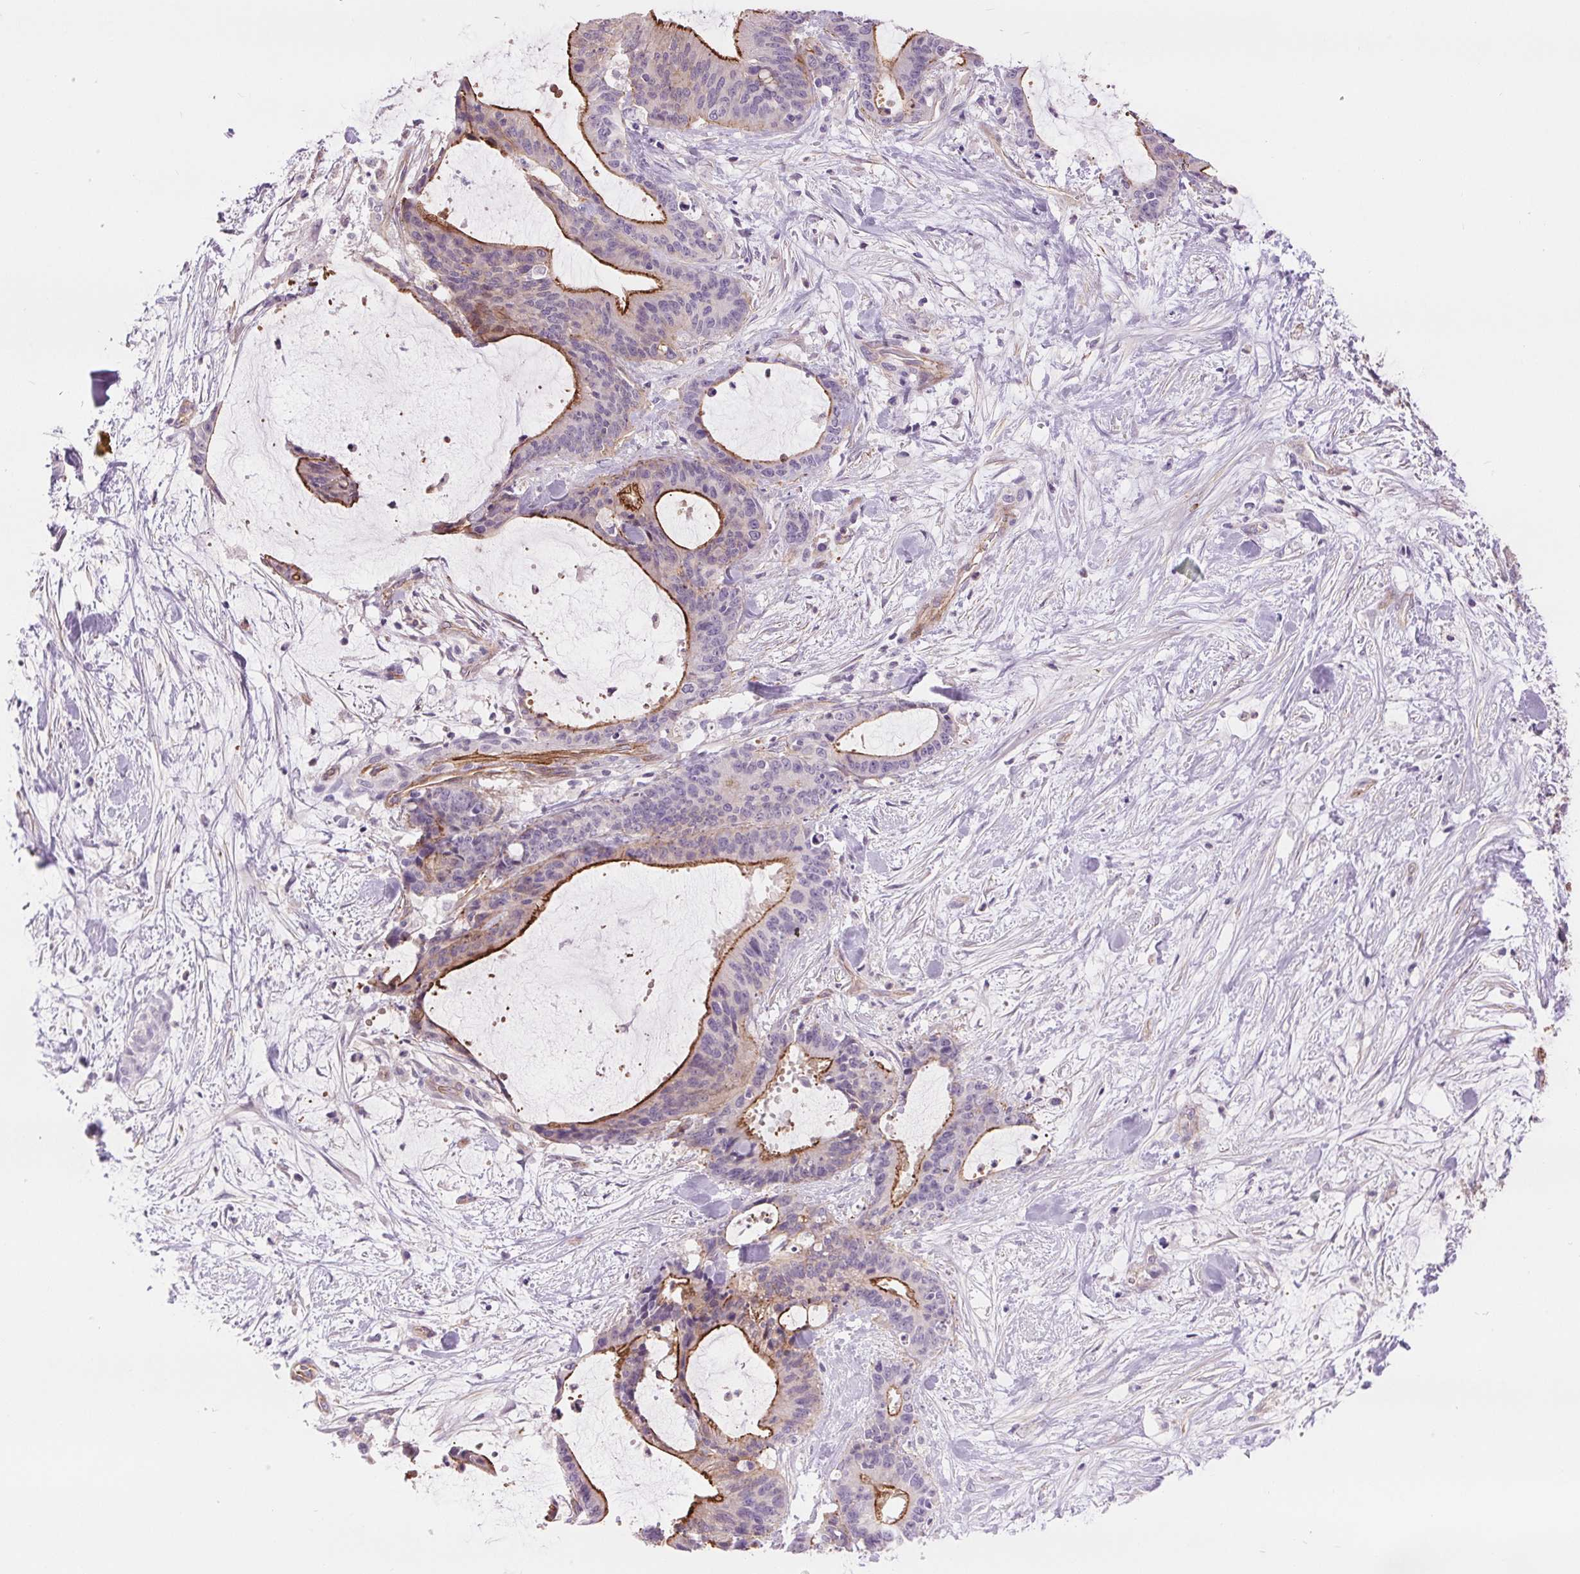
{"staining": {"intensity": "strong", "quantity": "25%-75%", "location": "cytoplasmic/membranous"}, "tissue": "liver cancer", "cell_type": "Tumor cells", "image_type": "cancer", "snomed": [{"axis": "morphology", "description": "Cholangiocarcinoma"}, {"axis": "topography", "description": "Liver"}], "caption": "Brown immunohistochemical staining in human liver cancer shows strong cytoplasmic/membranous expression in about 25%-75% of tumor cells.", "gene": "DIXDC1", "patient": {"sex": "female", "age": 73}}